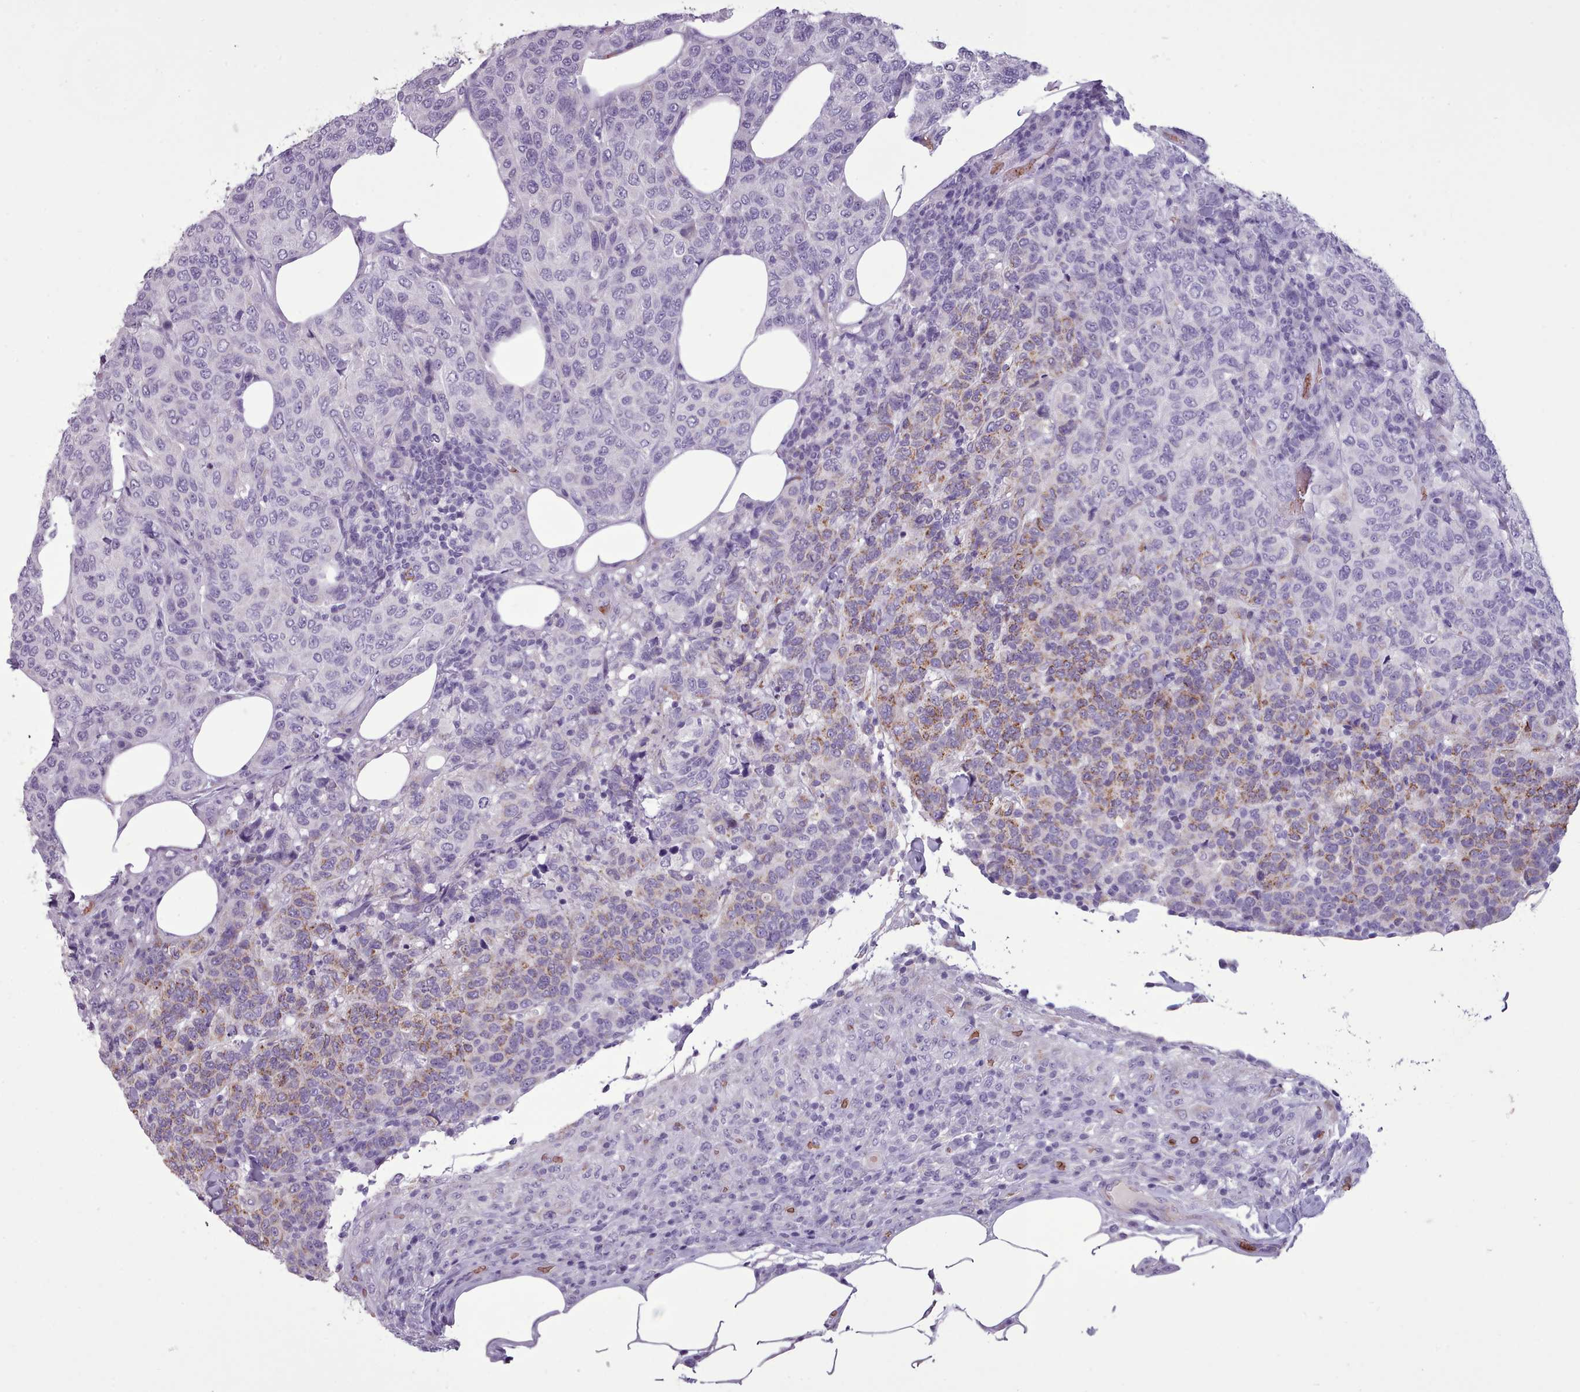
{"staining": {"intensity": "moderate", "quantity": "<25%", "location": "cytoplasmic/membranous"}, "tissue": "breast cancer", "cell_type": "Tumor cells", "image_type": "cancer", "snomed": [{"axis": "morphology", "description": "Duct carcinoma"}, {"axis": "topography", "description": "Breast"}], "caption": "Immunohistochemistry (IHC) image of human intraductal carcinoma (breast) stained for a protein (brown), which demonstrates low levels of moderate cytoplasmic/membranous staining in approximately <25% of tumor cells.", "gene": "AK4", "patient": {"sex": "female", "age": 55}}